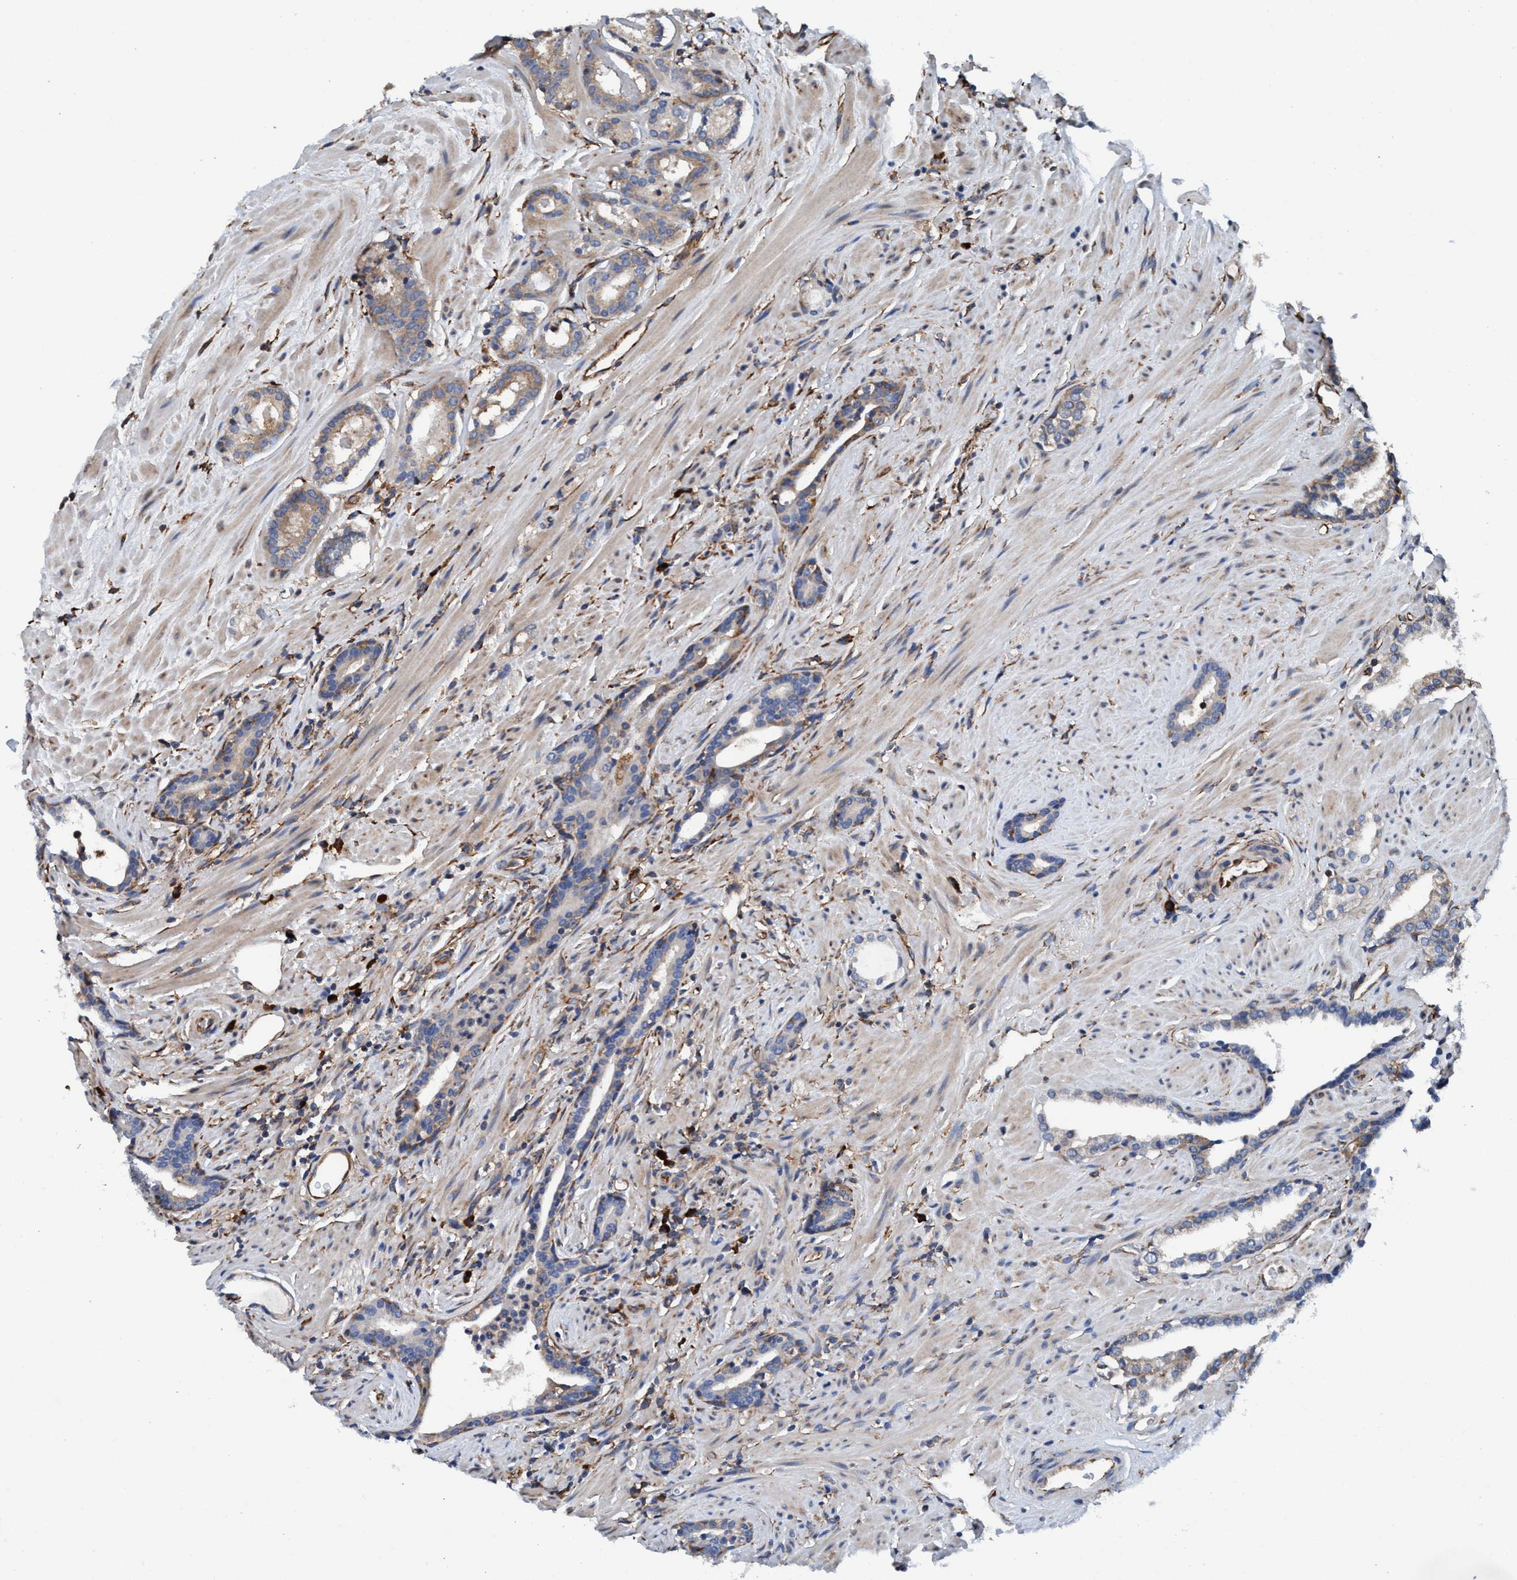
{"staining": {"intensity": "weak", "quantity": "25%-75%", "location": "cytoplasmic/membranous"}, "tissue": "prostate cancer", "cell_type": "Tumor cells", "image_type": "cancer", "snomed": [{"axis": "morphology", "description": "Adenocarcinoma, High grade"}, {"axis": "topography", "description": "Prostate"}], "caption": "This is a histology image of immunohistochemistry staining of prostate cancer, which shows weak staining in the cytoplasmic/membranous of tumor cells.", "gene": "ENDOG", "patient": {"sex": "male", "age": 71}}